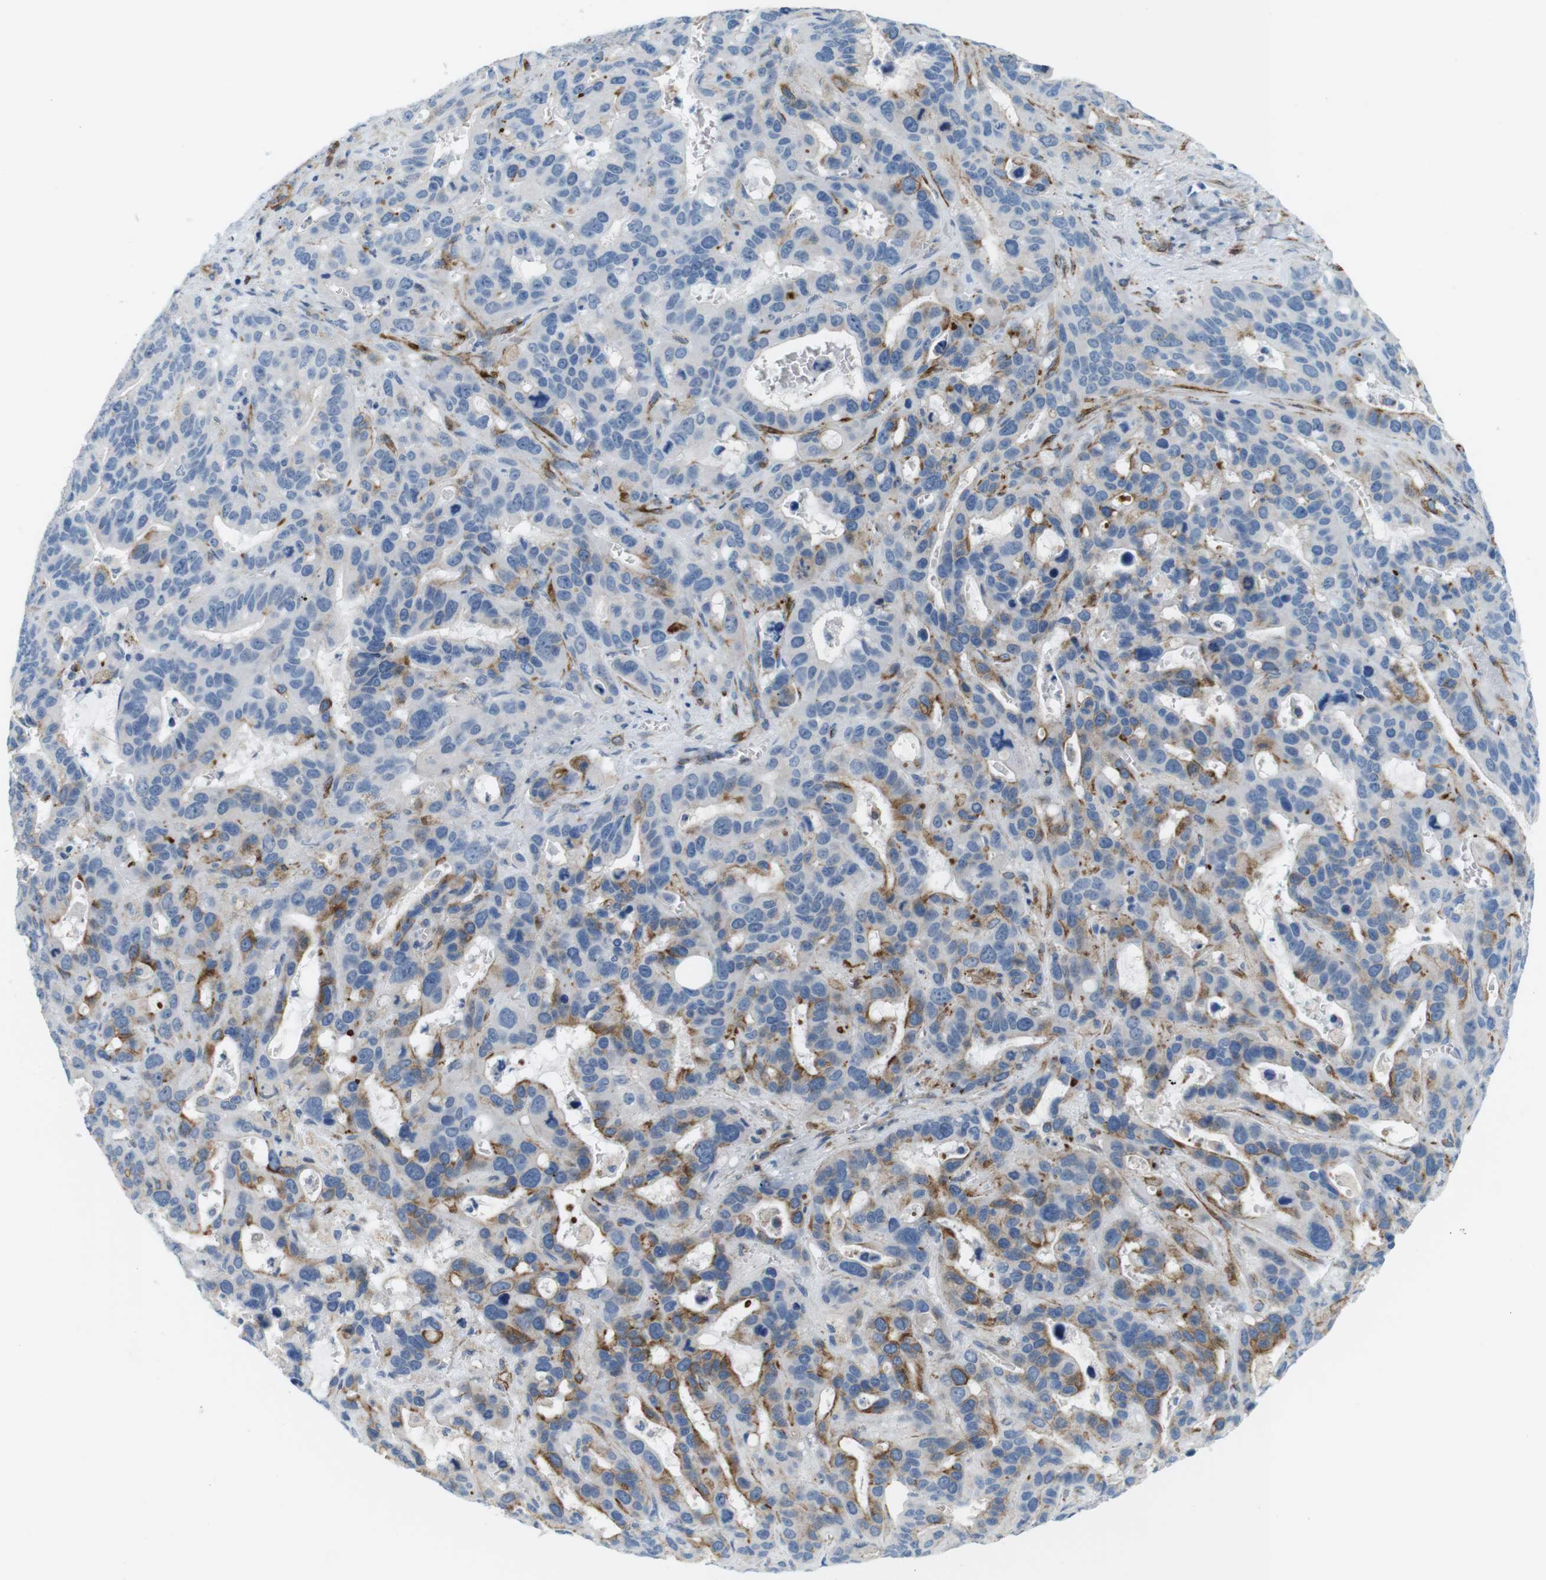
{"staining": {"intensity": "moderate", "quantity": "<25%", "location": "cytoplasmic/membranous"}, "tissue": "liver cancer", "cell_type": "Tumor cells", "image_type": "cancer", "snomed": [{"axis": "morphology", "description": "Cholangiocarcinoma"}, {"axis": "topography", "description": "Liver"}], "caption": "A high-resolution histopathology image shows immunohistochemistry staining of liver cholangiocarcinoma, which demonstrates moderate cytoplasmic/membranous positivity in about <25% of tumor cells.", "gene": "MYH9", "patient": {"sex": "female", "age": 65}}